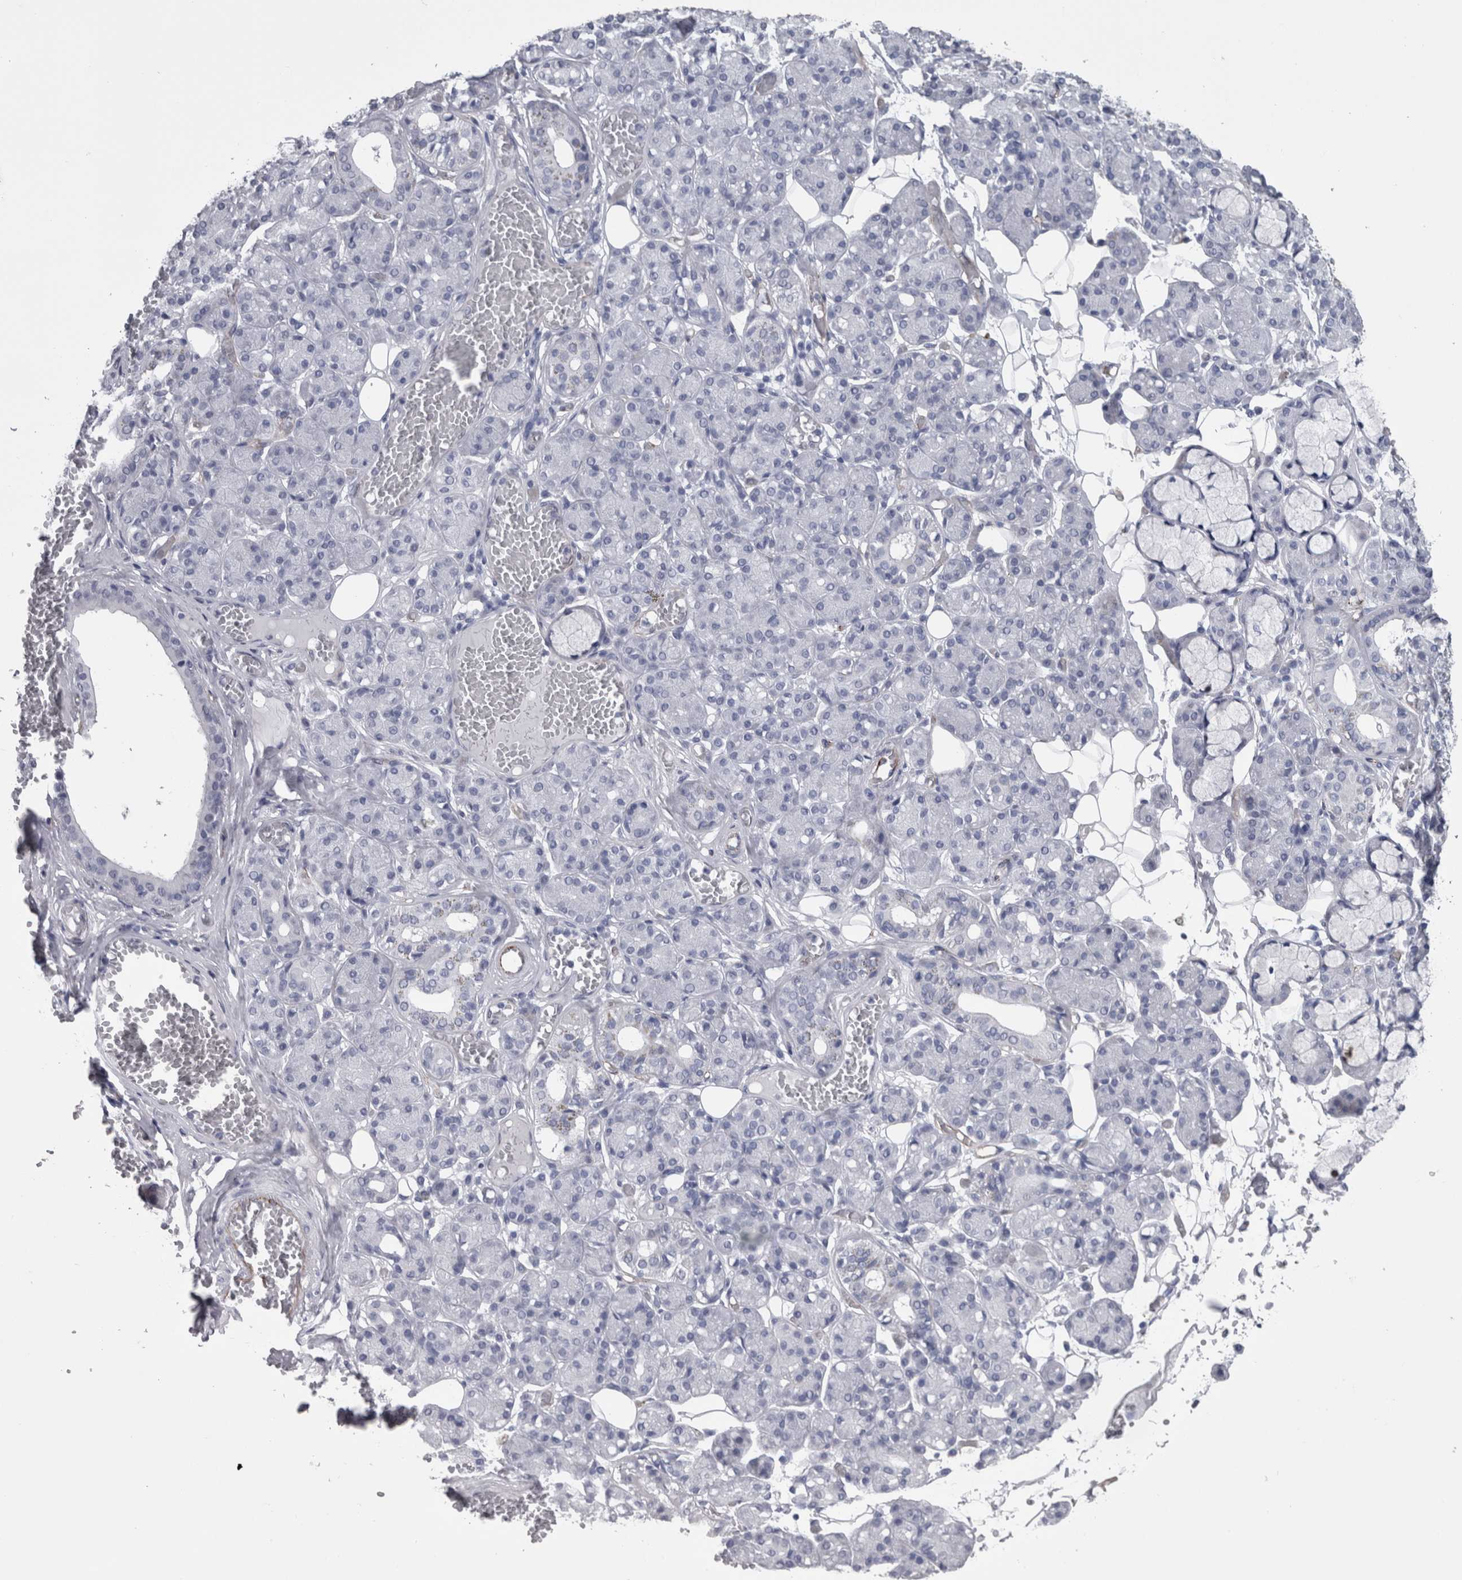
{"staining": {"intensity": "negative", "quantity": "none", "location": "none"}, "tissue": "salivary gland", "cell_type": "Glandular cells", "image_type": "normal", "snomed": [{"axis": "morphology", "description": "Normal tissue, NOS"}, {"axis": "topography", "description": "Salivary gland"}], "caption": "Immunohistochemistry (IHC) image of normal human salivary gland stained for a protein (brown), which shows no positivity in glandular cells.", "gene": "VWDE", "patient": {"sex": "male", "age": 63}}